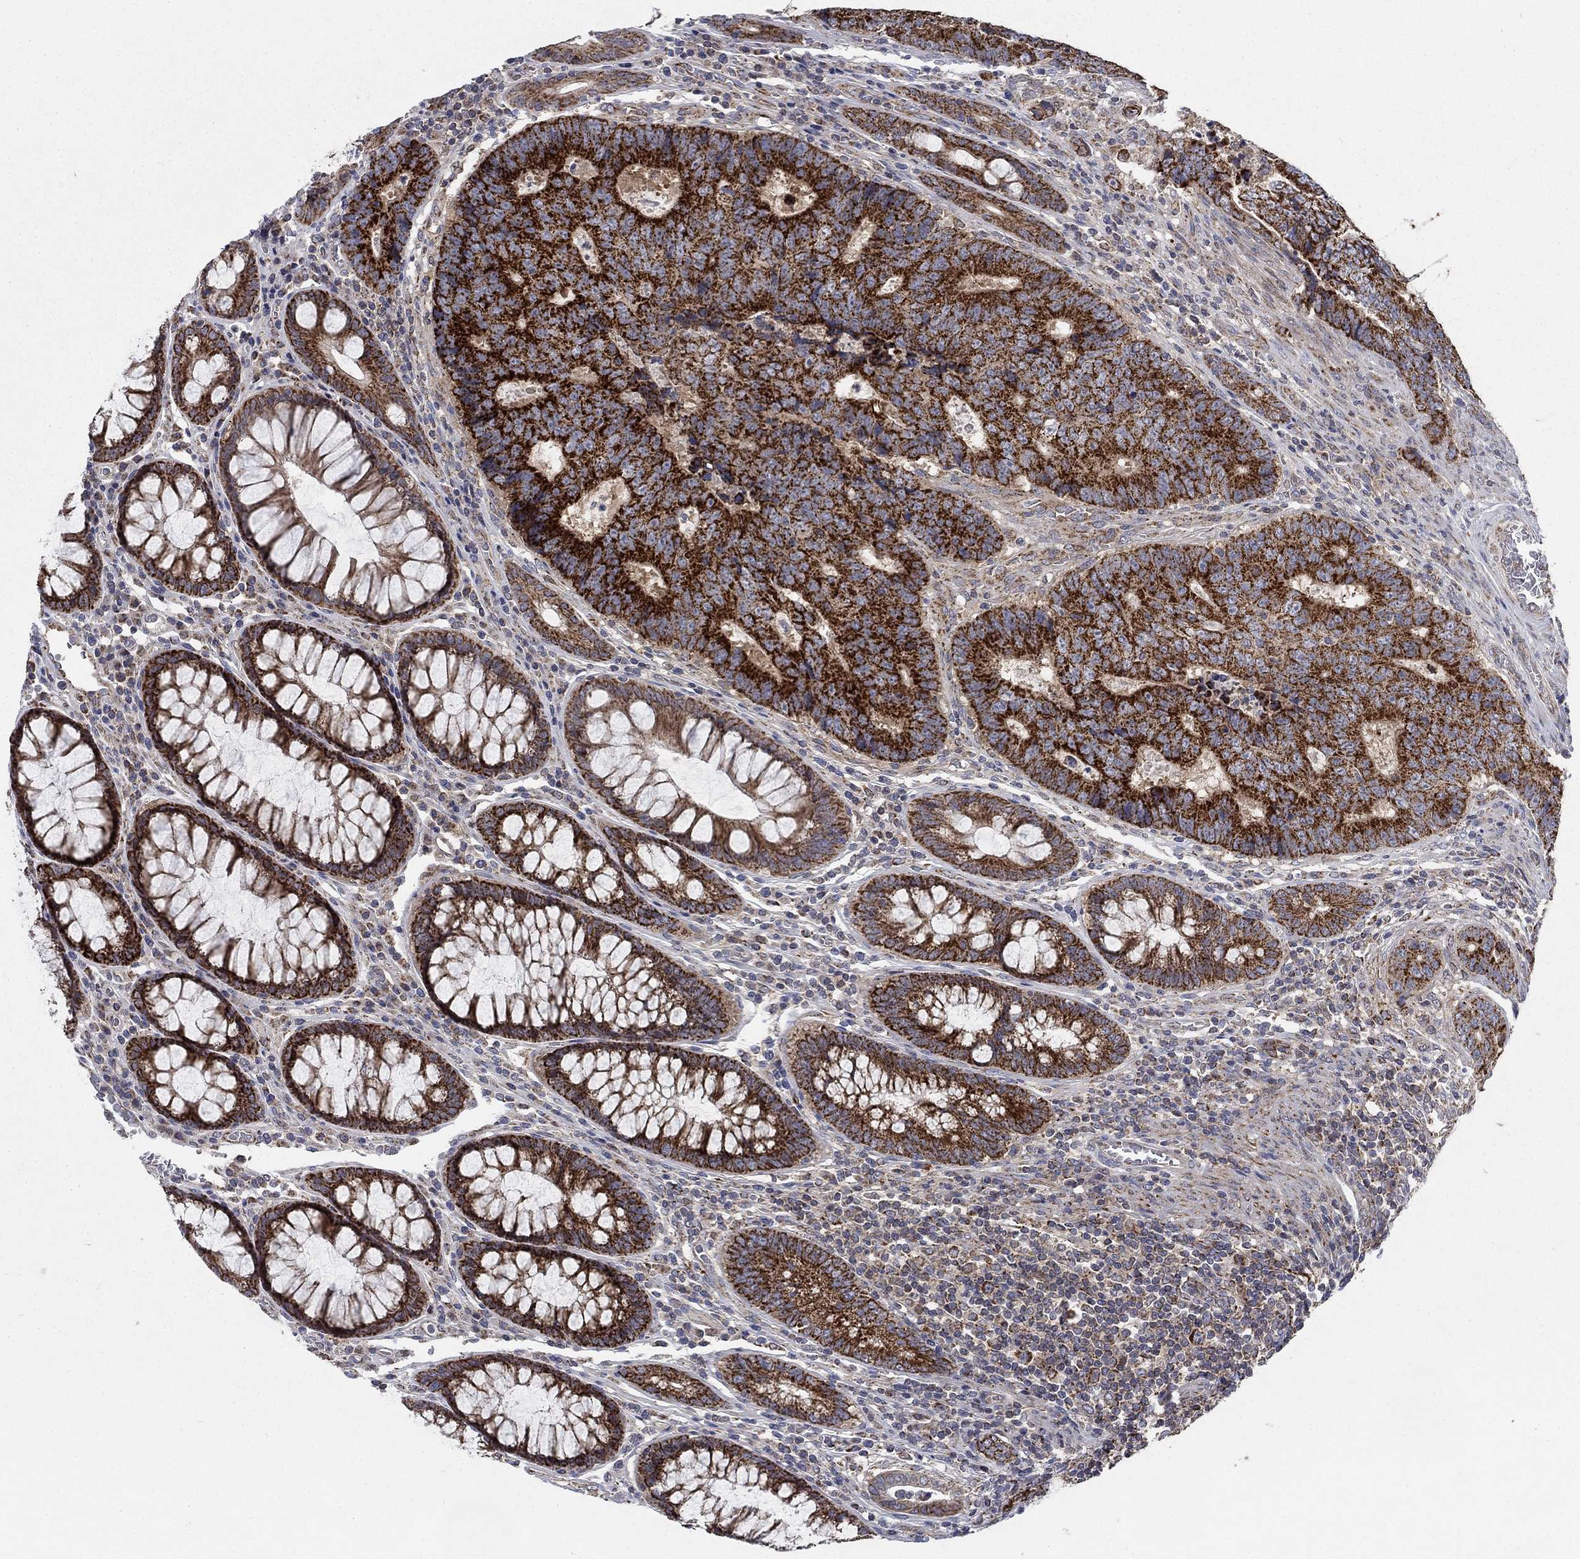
{"staining": {"intensity": "strong", "quantity": ">75%", "location": "cytoplasmic/membranous"}, "tissue": "colorectal cancer", "cell_type": "Tumor cells", "image_type": "cancer", "snomed": [{"axis": "morphology", "description": "Adenocarcinoma, NOS"}, {"axis": "topography", "description": "Colon"}], "caption": "Colorectal cancer (adenocarcinoma) stained with IHC exhibits strong cytoplasmic/membranous expression in about >75% of tumor cells.", "gene": "NME7", "patient": {"sex": "female", "age": 48}}